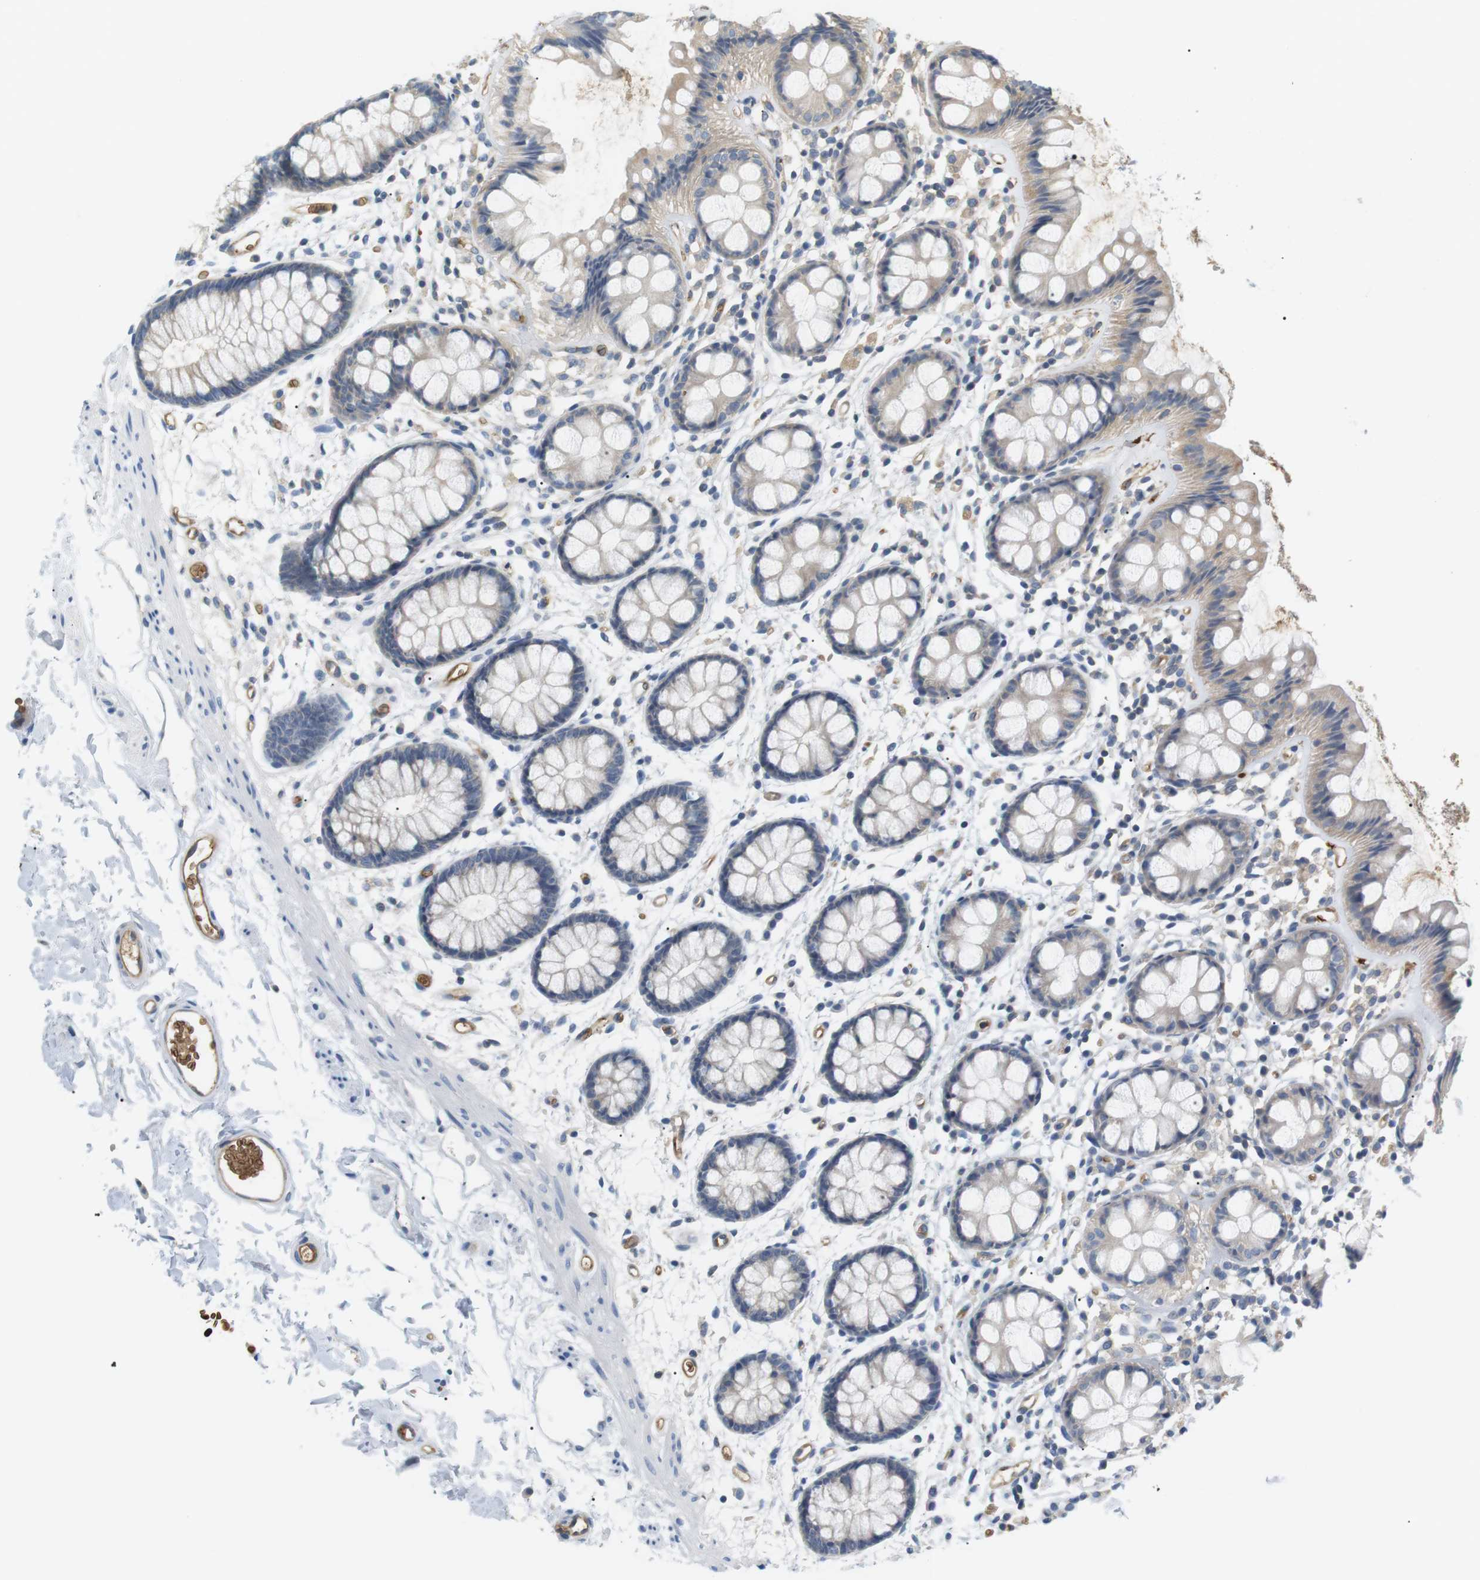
{"staining": {"intensity": "weak", "quantity": "<25%", "location": "cytoplasmic/membranous"}, "tissue": "rectum", "cell_type": "Glandular cells", "image_type": "normal", "snomed": [{"axis": "morphology", "description": "Normal tissue, NOS"}, {"axis": "topography", "description": "Rectum"}], "caption": "Immunohistochemistry of normal rectum reveals no positivity in glandular cells. The staining was performed using DAB to visualize the protein expression in brown, while the nuclei were stained in blue with hematoxylin (Magnification: 20x).", "gene": "ADCY10", "patient": {"sex": "female", "age": 66}}